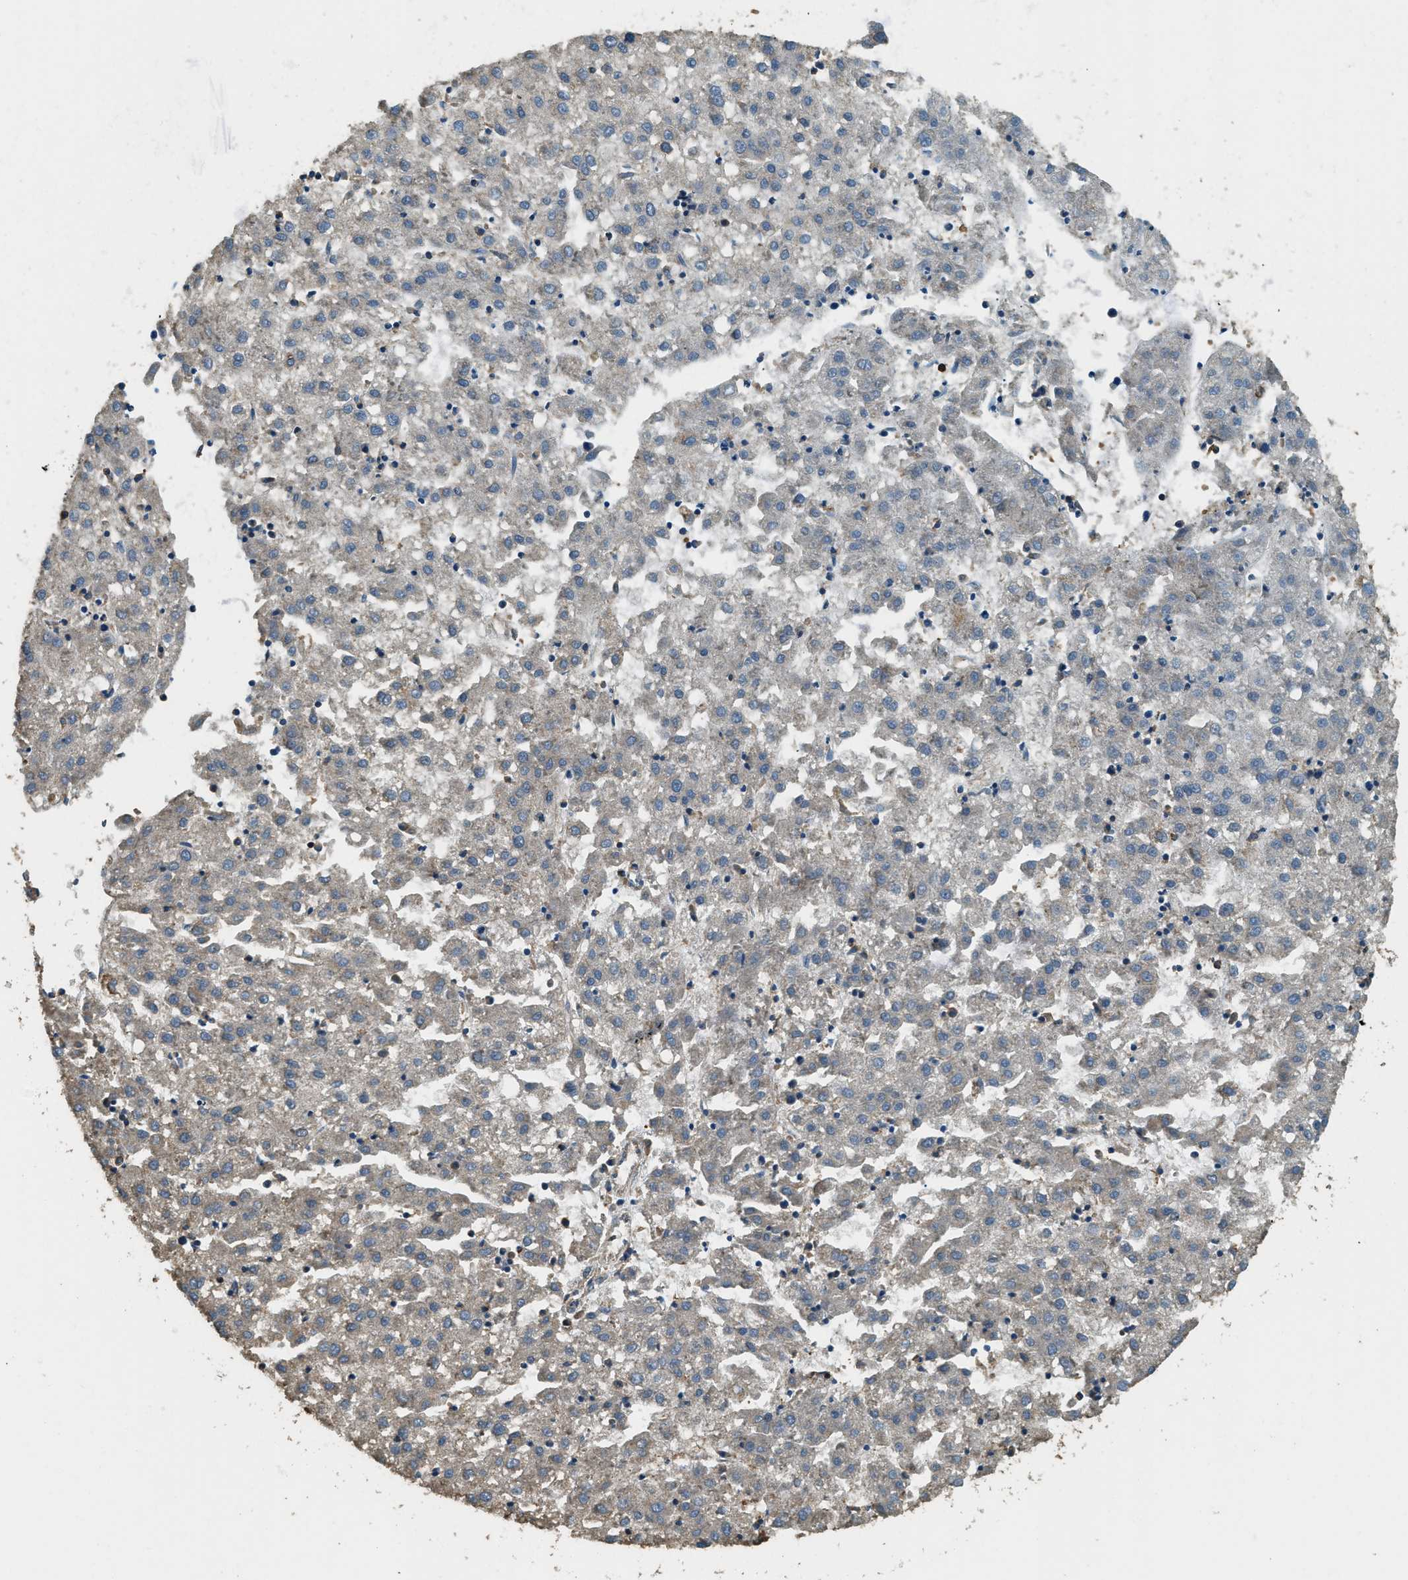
{"staining": {"intensity": "weak", "quantity": "<25%", "location": "cytoplasmic/membranous"}, "tissue": "liver cancer", "cell_type": "Tumor cells", "image_type": "cancer", "snomed": [{"axis": "morphology", "description": "Carcinoma, Hepatocellular, NOS"}, {"axis": "topography", "description": "Liver"}], "caption": "This histopathology image is of liver cancer stained with IHC to label a protein in brown with the nuclei are counter-stained blue. There is no staining in tumor cells.", "gene": "ERGIC1", "patient": {"sex": "male", "age": 72}}